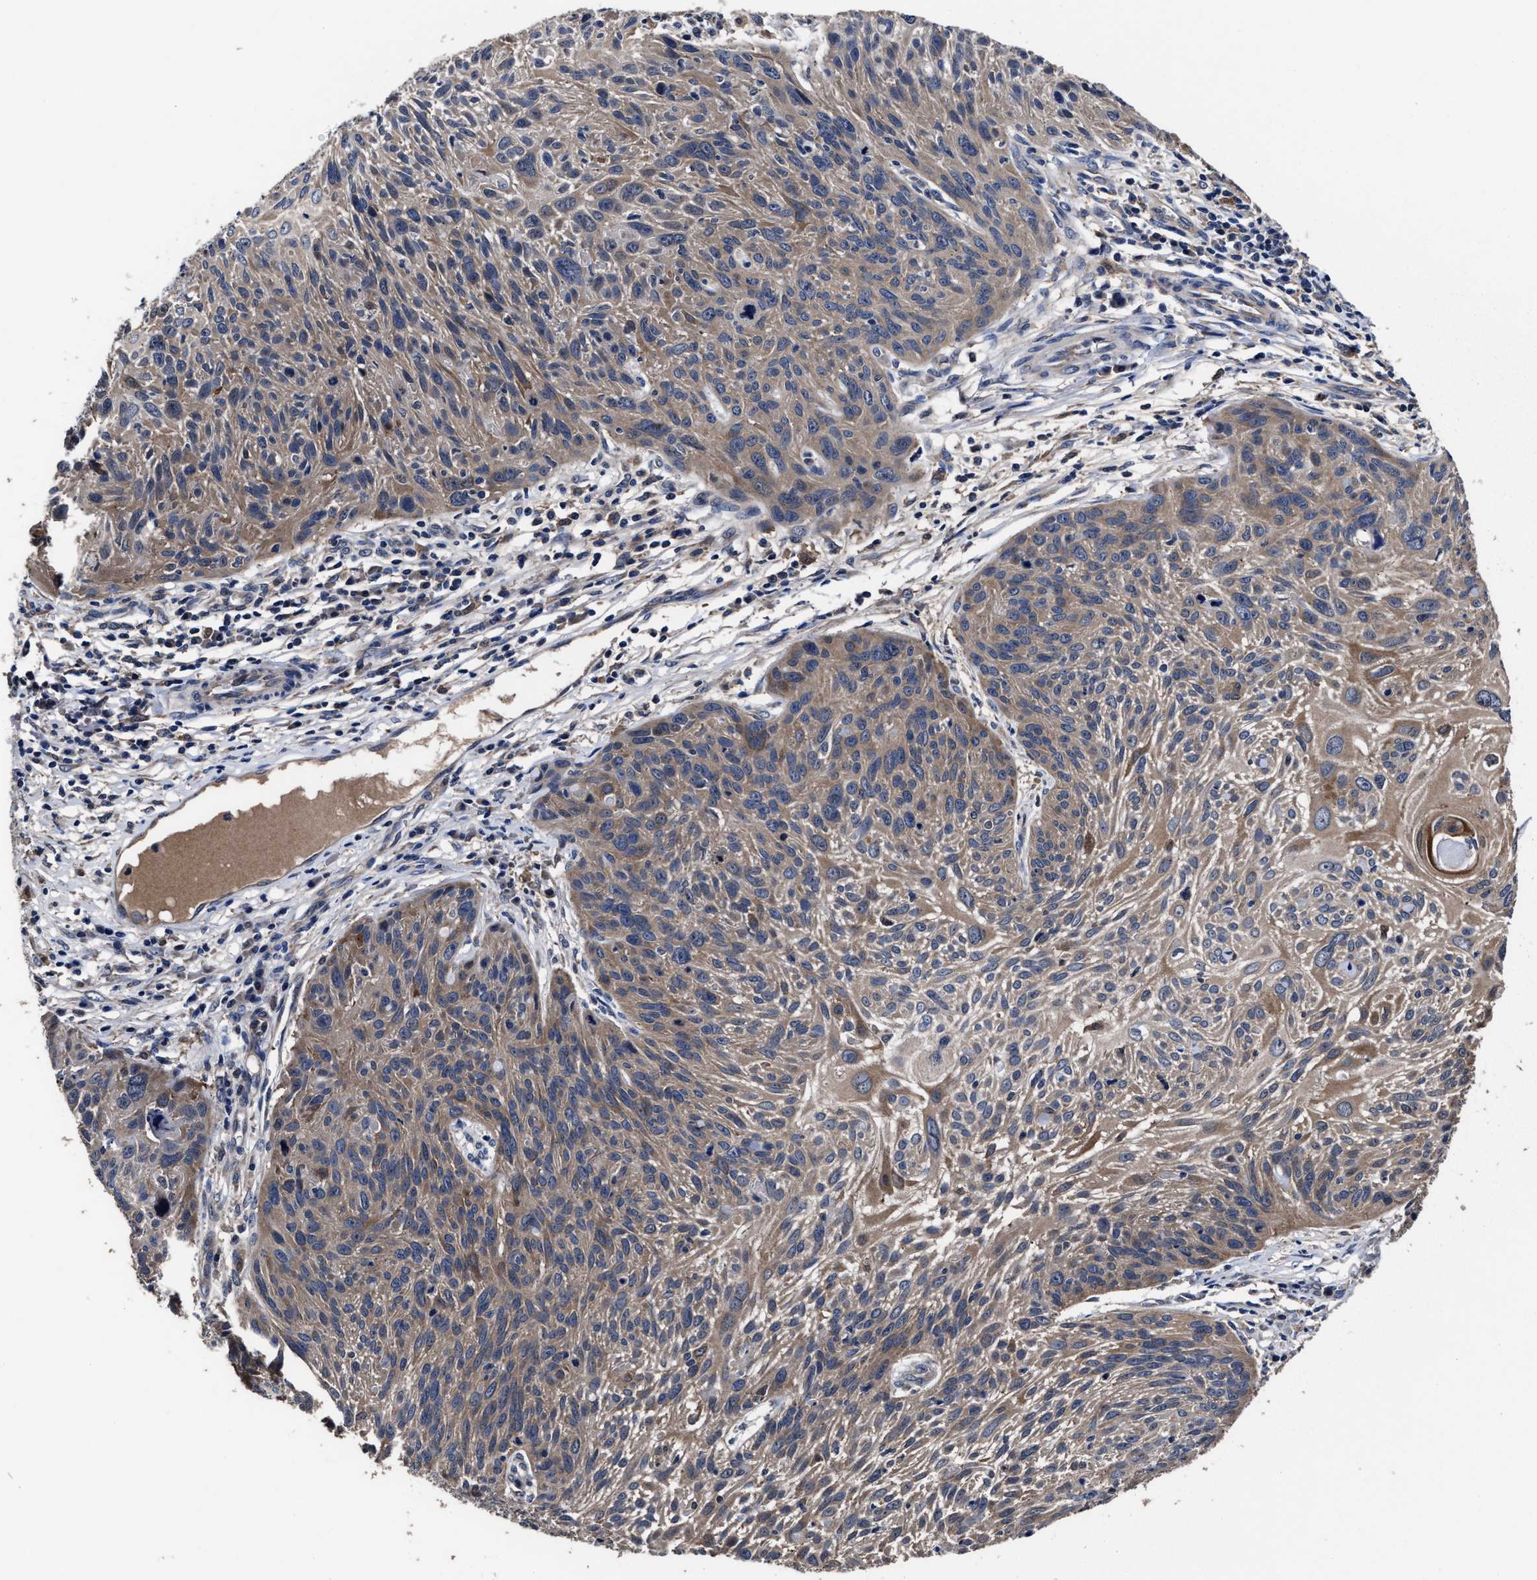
{"staining": {"intensity": "weak", "quantity": ">75%", "location": "cytoplasmic/membranous"}, "tissue": "cervical cancer", "cell_type": "Tumor cells", "image_type": "cancer", "snomed": [{"axis": "morphology", "description": "Squamous cell carcinoma, NOS"}, {"axis": "topography", "description": "Cervix"}], "caption": "Immunohistochemical staining of cervical cancer shows weak cytoplasmic/membranous protein positivity in approximately >75% of tumor cells.", "gene": "SOCS5", "patient": {"sex": "female", "age": 51}}